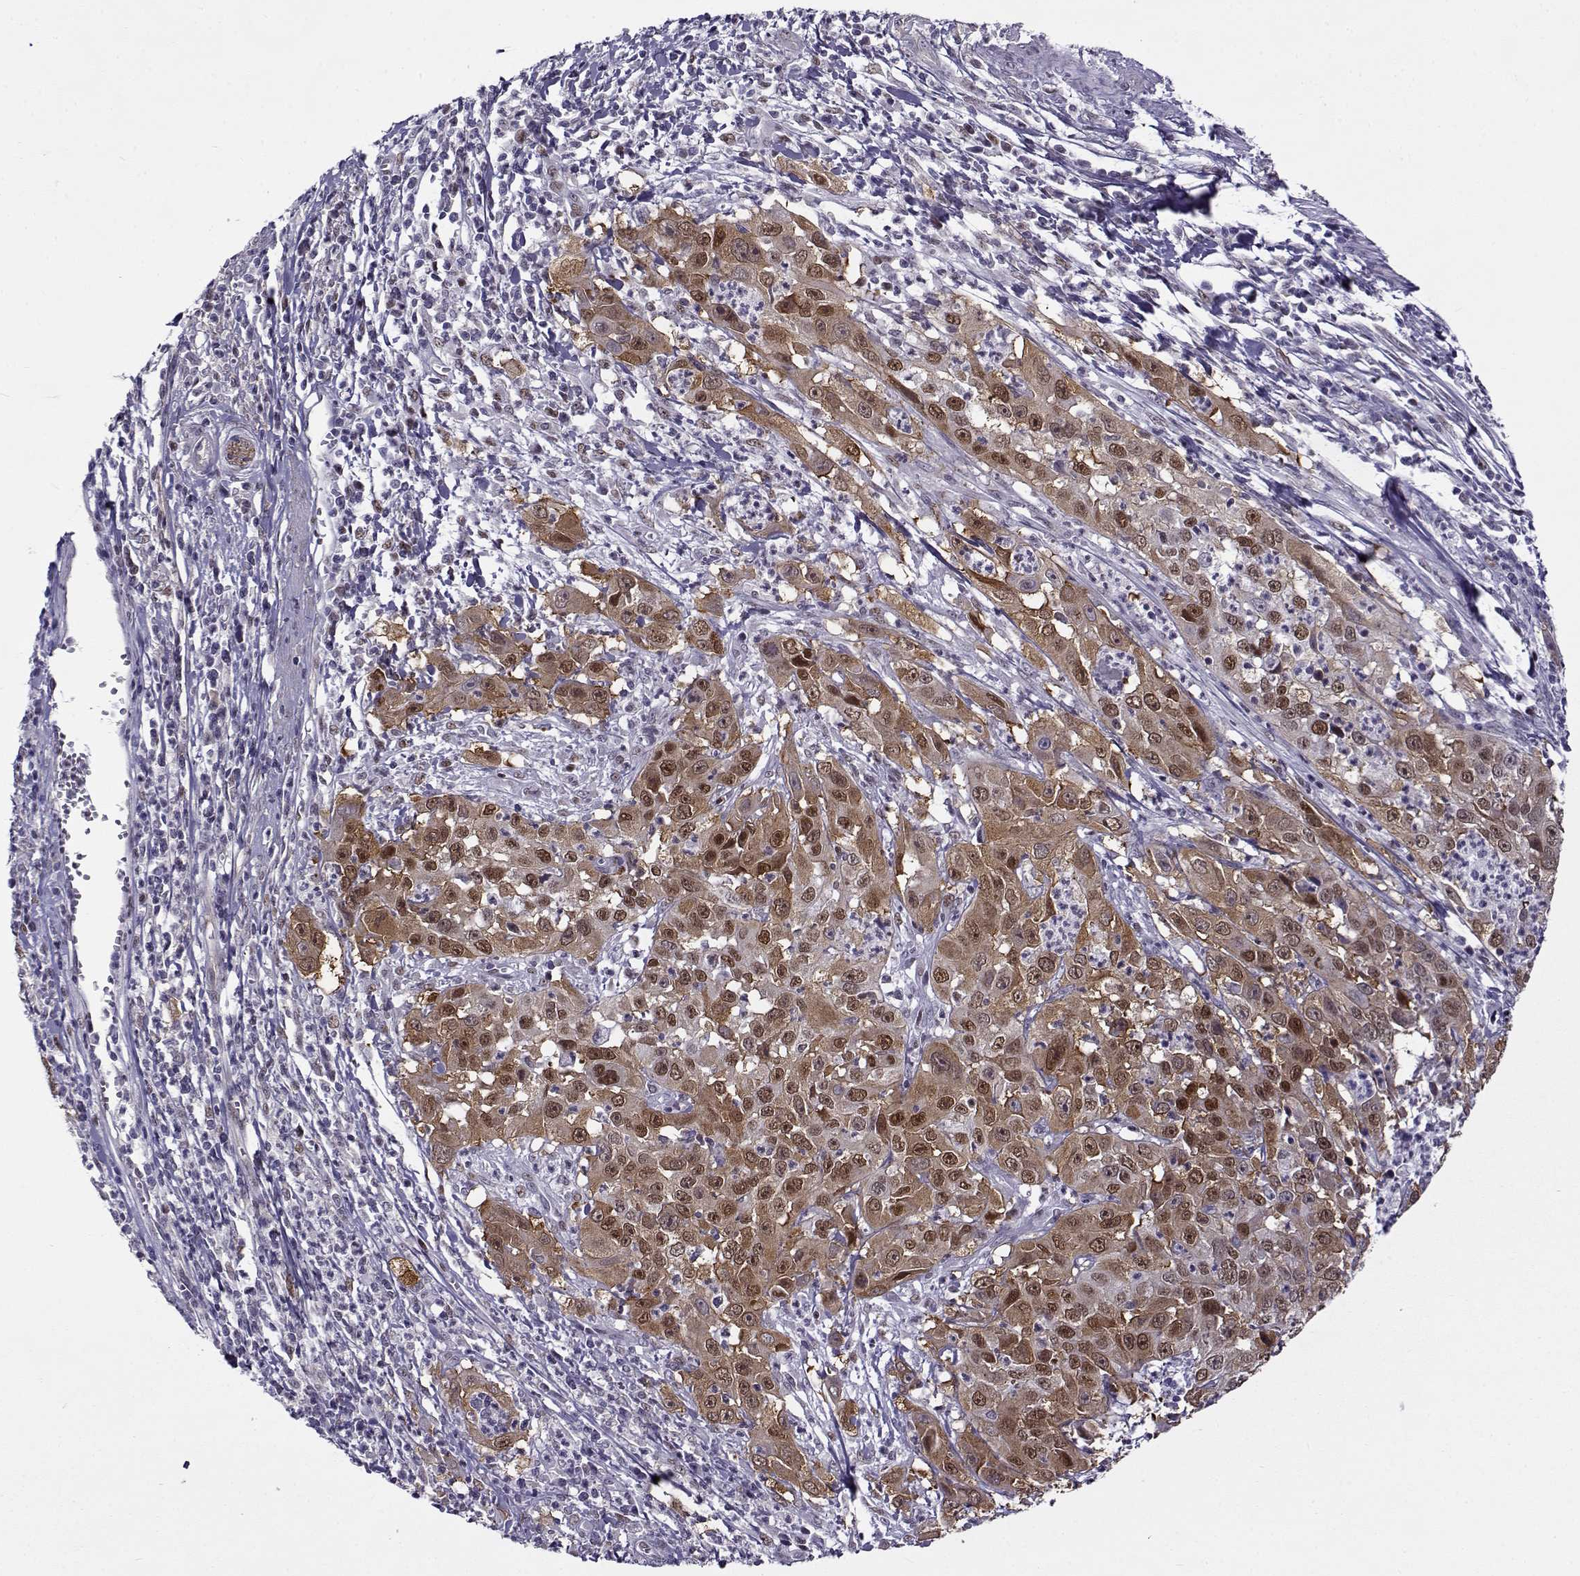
{"staining": {"intensity": "strong", "quantity": ">75%", "location": "cytoplasmic/membranous,nuclear"}, "tissue": "cervical cancer", "cell_type": "Tumor cells", "image_type": "cancer", "snomed": [{"axis": "morphology", "description": "Squamous cell carcinoma, NOS"}, {"axis": "topography", "description": "Cervix"}], "caption": "Approximately >75% of tumor cells in human cervical cancer (squamous cell carcinoma) exhibit strong cytoplasmic/membranous and nuclear protein staining as visualized by brown immunohistochemical staining.", "gene": "BACH1", "patient": {"sex": "female", "age": 32}}